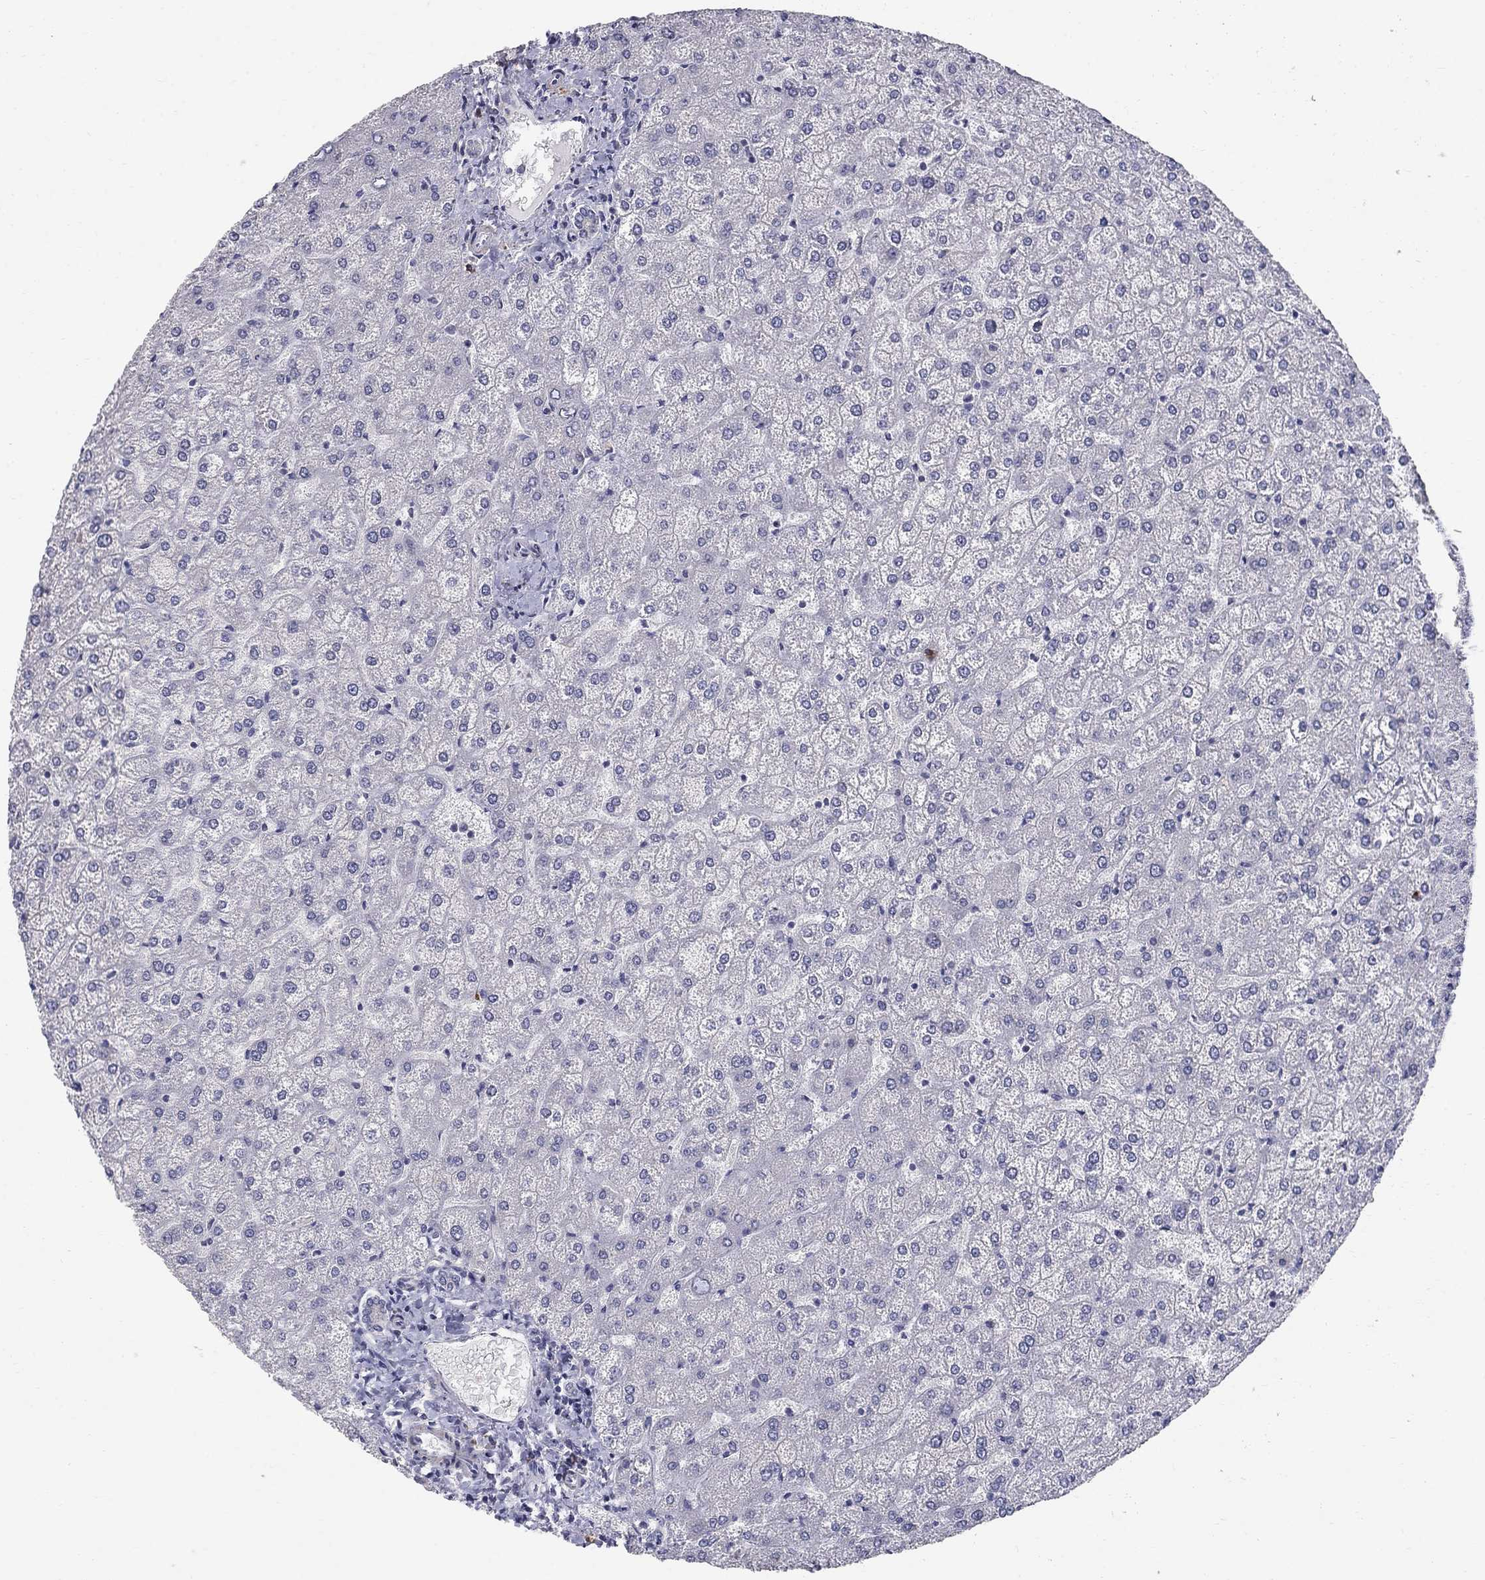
{"staining": {"intensity": "negative", "quantity": "none", "location": "none"}, "tissue": "liver", "cell_type": "Cholangiocytes", "image_type": "normal", "snomed": [{"axis": "morphology", "description": "Normal tissue, NOS"}, {"axis": "topography", "description": "Liver"}], "caption": "This is an immunohistochemistry (IHC) histopathology image of unremarkable liver. There is no staining in cholangiocytes.", "gene": "NTRK2", "patient": {"sex": "female", "age": 32}}